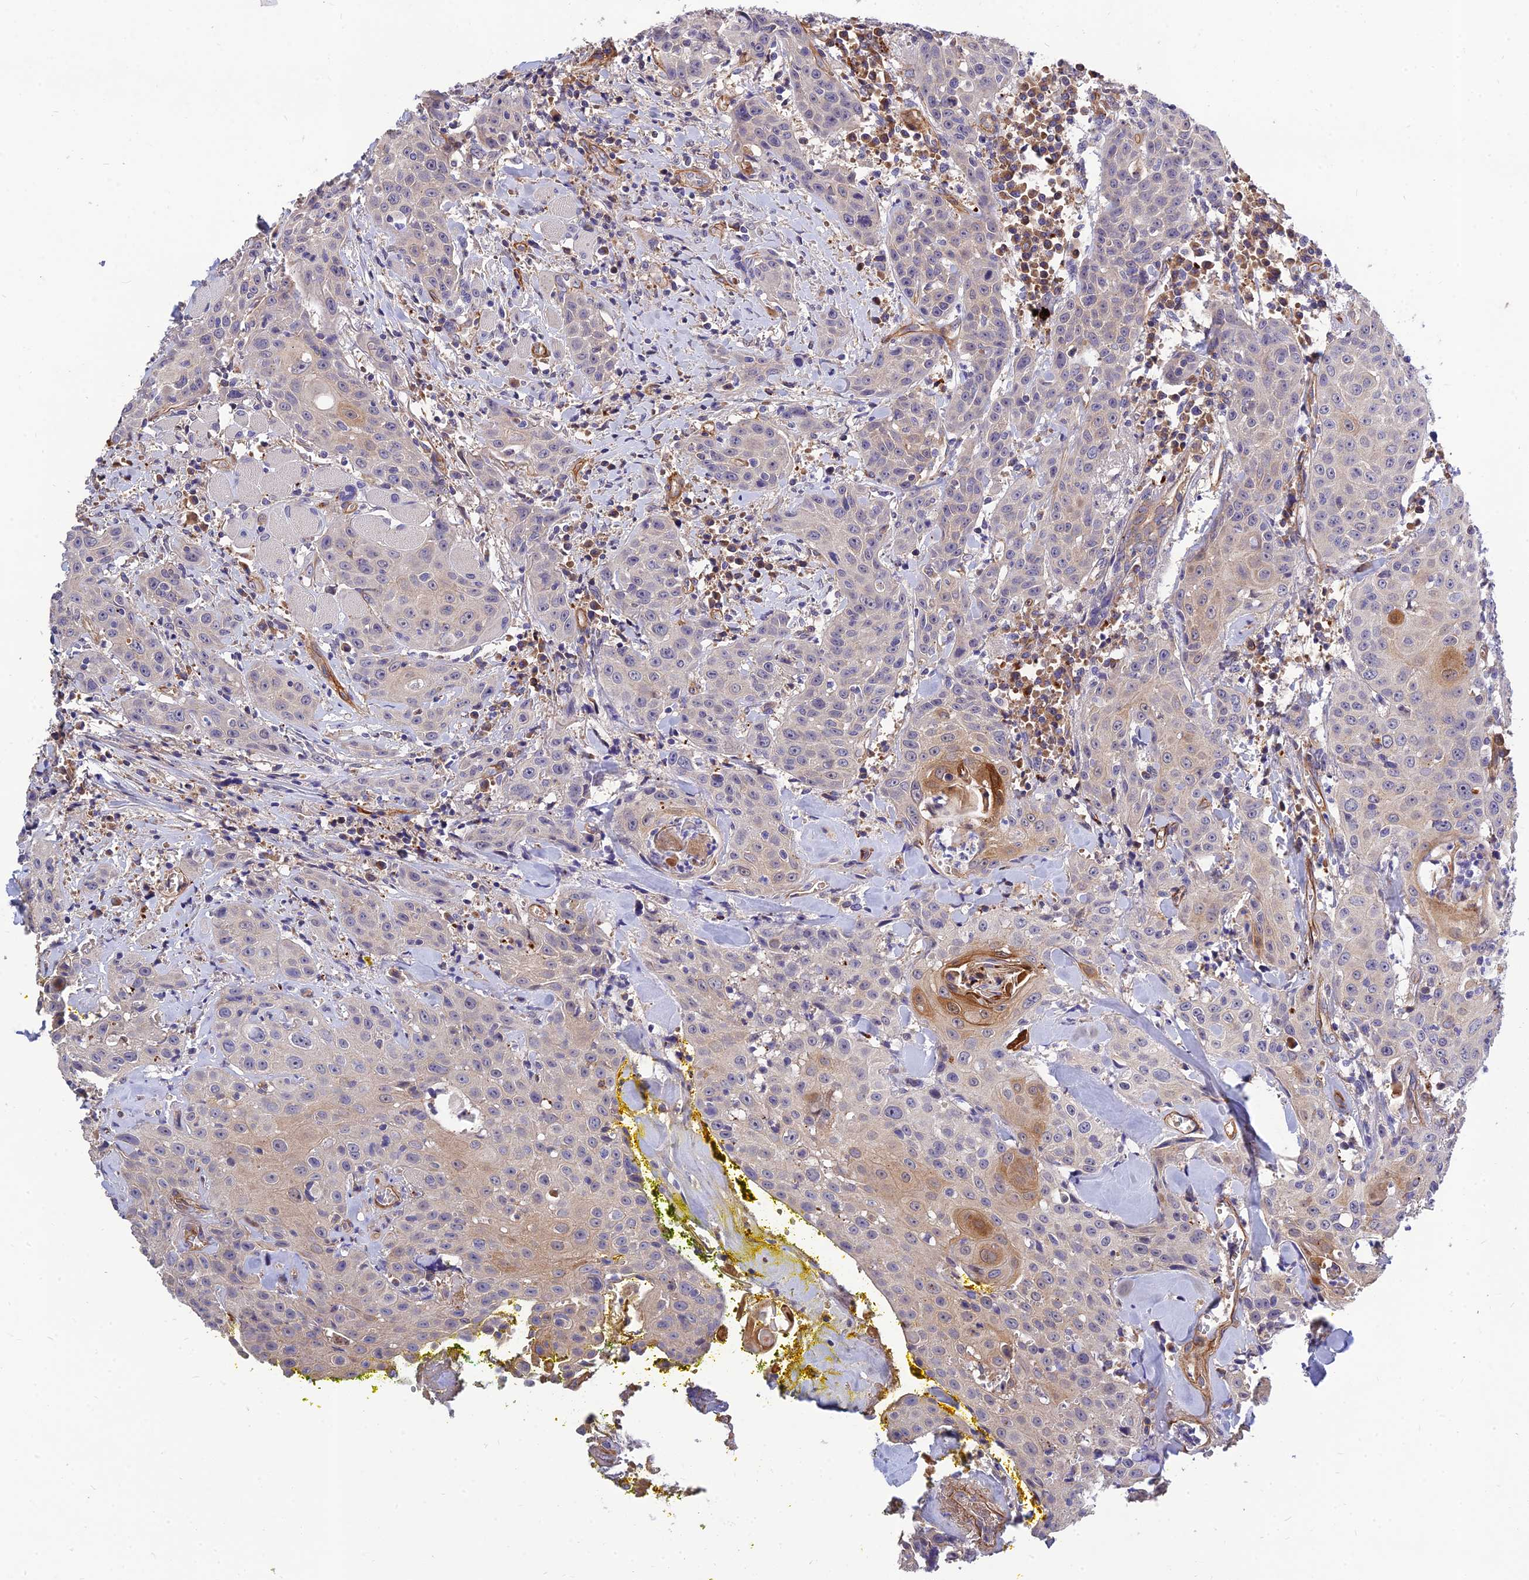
{"staining": {"intensity": "moderate", "quantity": "<25%", "location": "cytoplasmic/membranous"}, "tissue": "head and neck cancer", "cell_type": "Tumor cells", "image_type": "cancer", "snomed": [{"axis": "morphology", "description": "Squamous cell carcinoma, NOS"}, {"axis": "topography", "description": "Oral tissue"}, {"axis": "topography", "description": "Head-Neck"}], "caption": "Protein expression analysis of human head and neck squamous cell carcinoma reveals moderate cytoplasmic/membranous expression in approximately <25% of tumor cells. Immunohistochemistry (ihc) stains the protein of interest in brown and the nuclei are stained blue.", "gene": "MRPL35", "patient": {"sex": "female", "age": 82}}